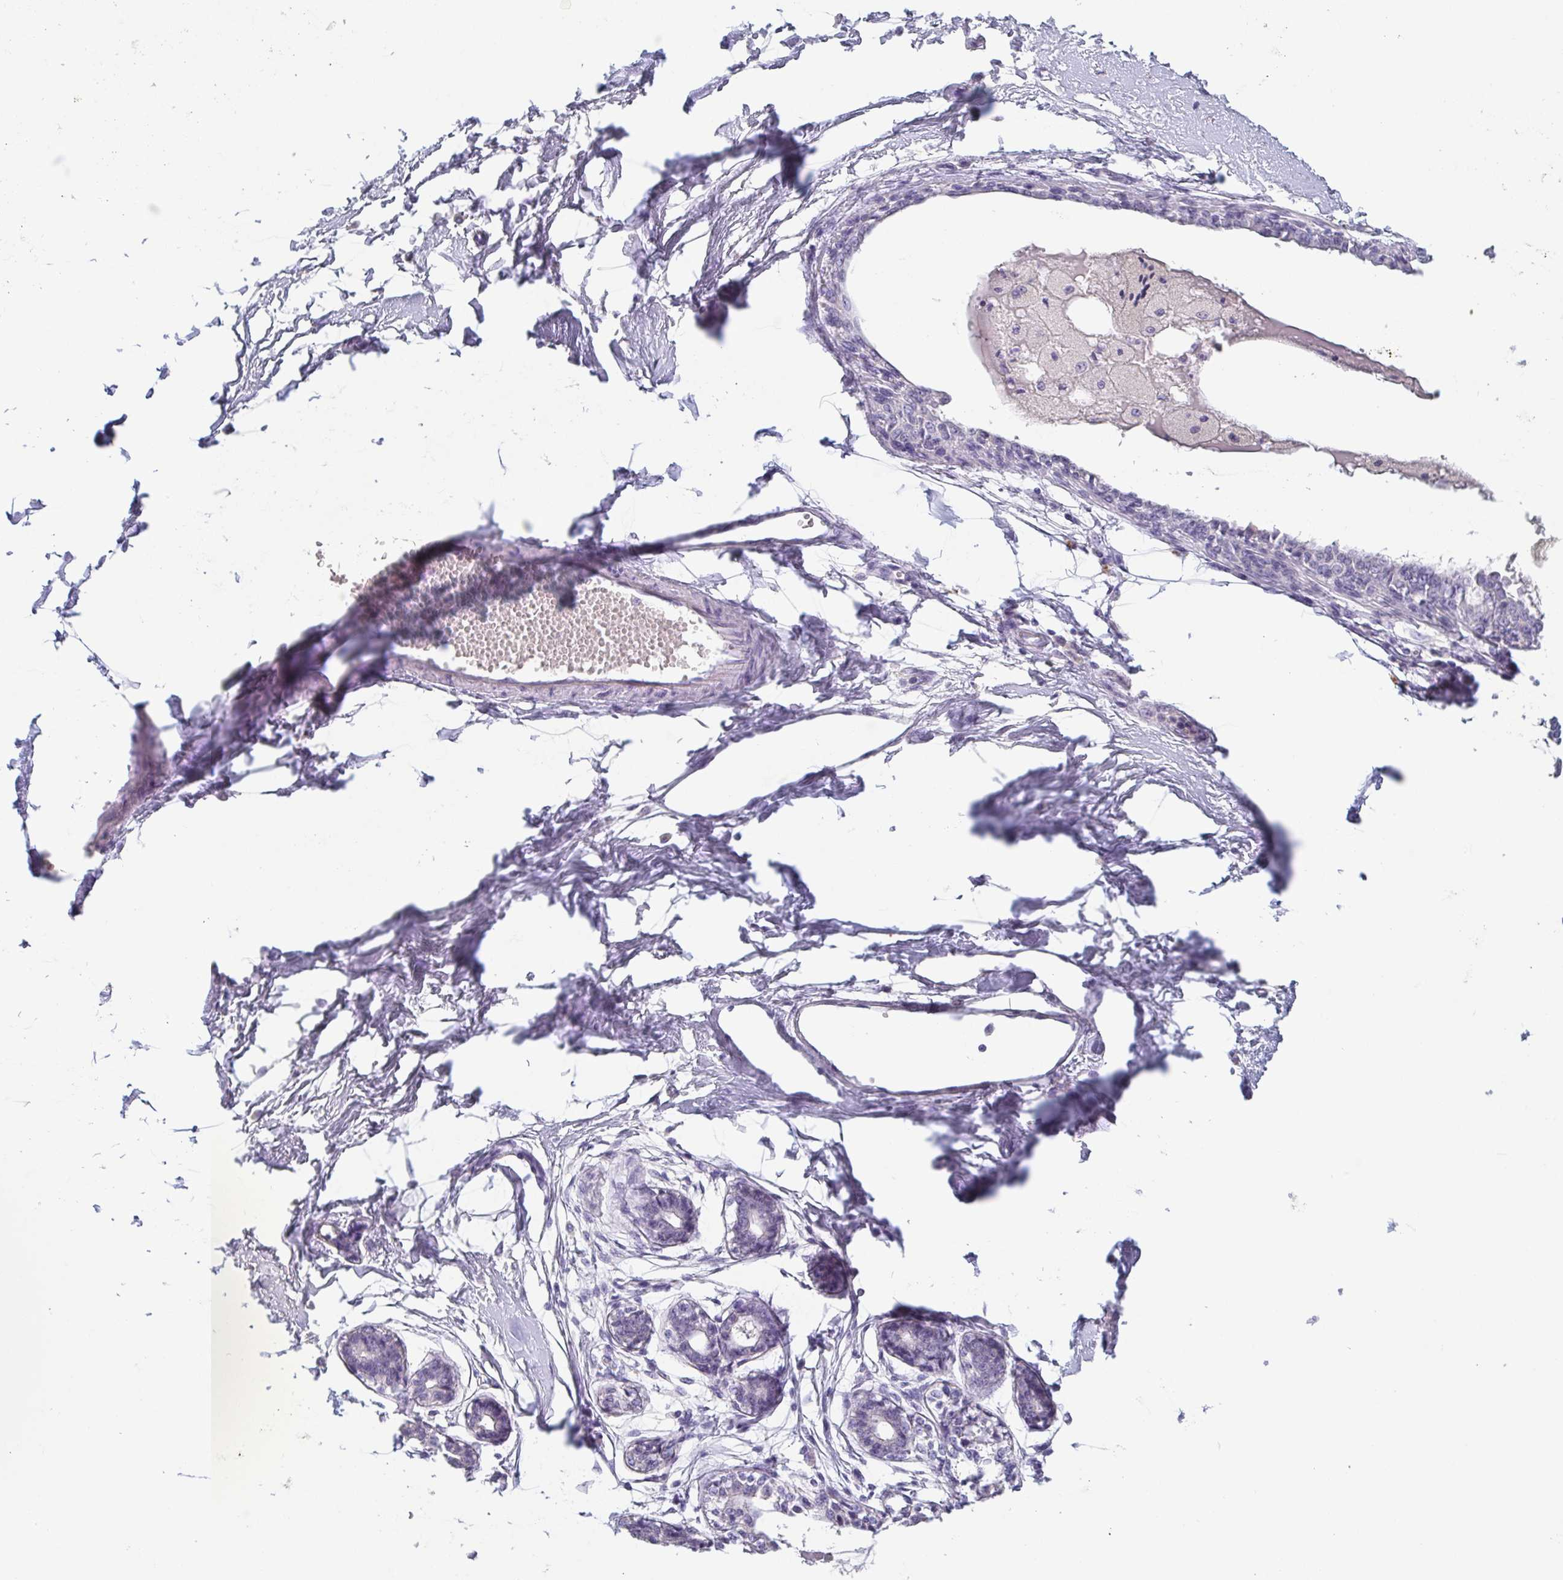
{"staining": {"intensity": "negative", "quantity": "none", "location": "none"}, "tissue": "breast", "cell_type": "Adipocytes", "image_type": "normal", "snomed": [{"axis": "morphology", "description": "Normal tissue, NOS"}, {"axis": "topography", "description": "Breast"}], "caption": "An immunohistochemistry (IHC) histopathology image of benign breast is shown. There is no staining in adipocytes of breast. The staining is performed using DAB brown chromogen with nuclei counter-stained in using hematoxylin.", "gene": "ITLN1", "patient": {"sex": "female", "age": 45}}